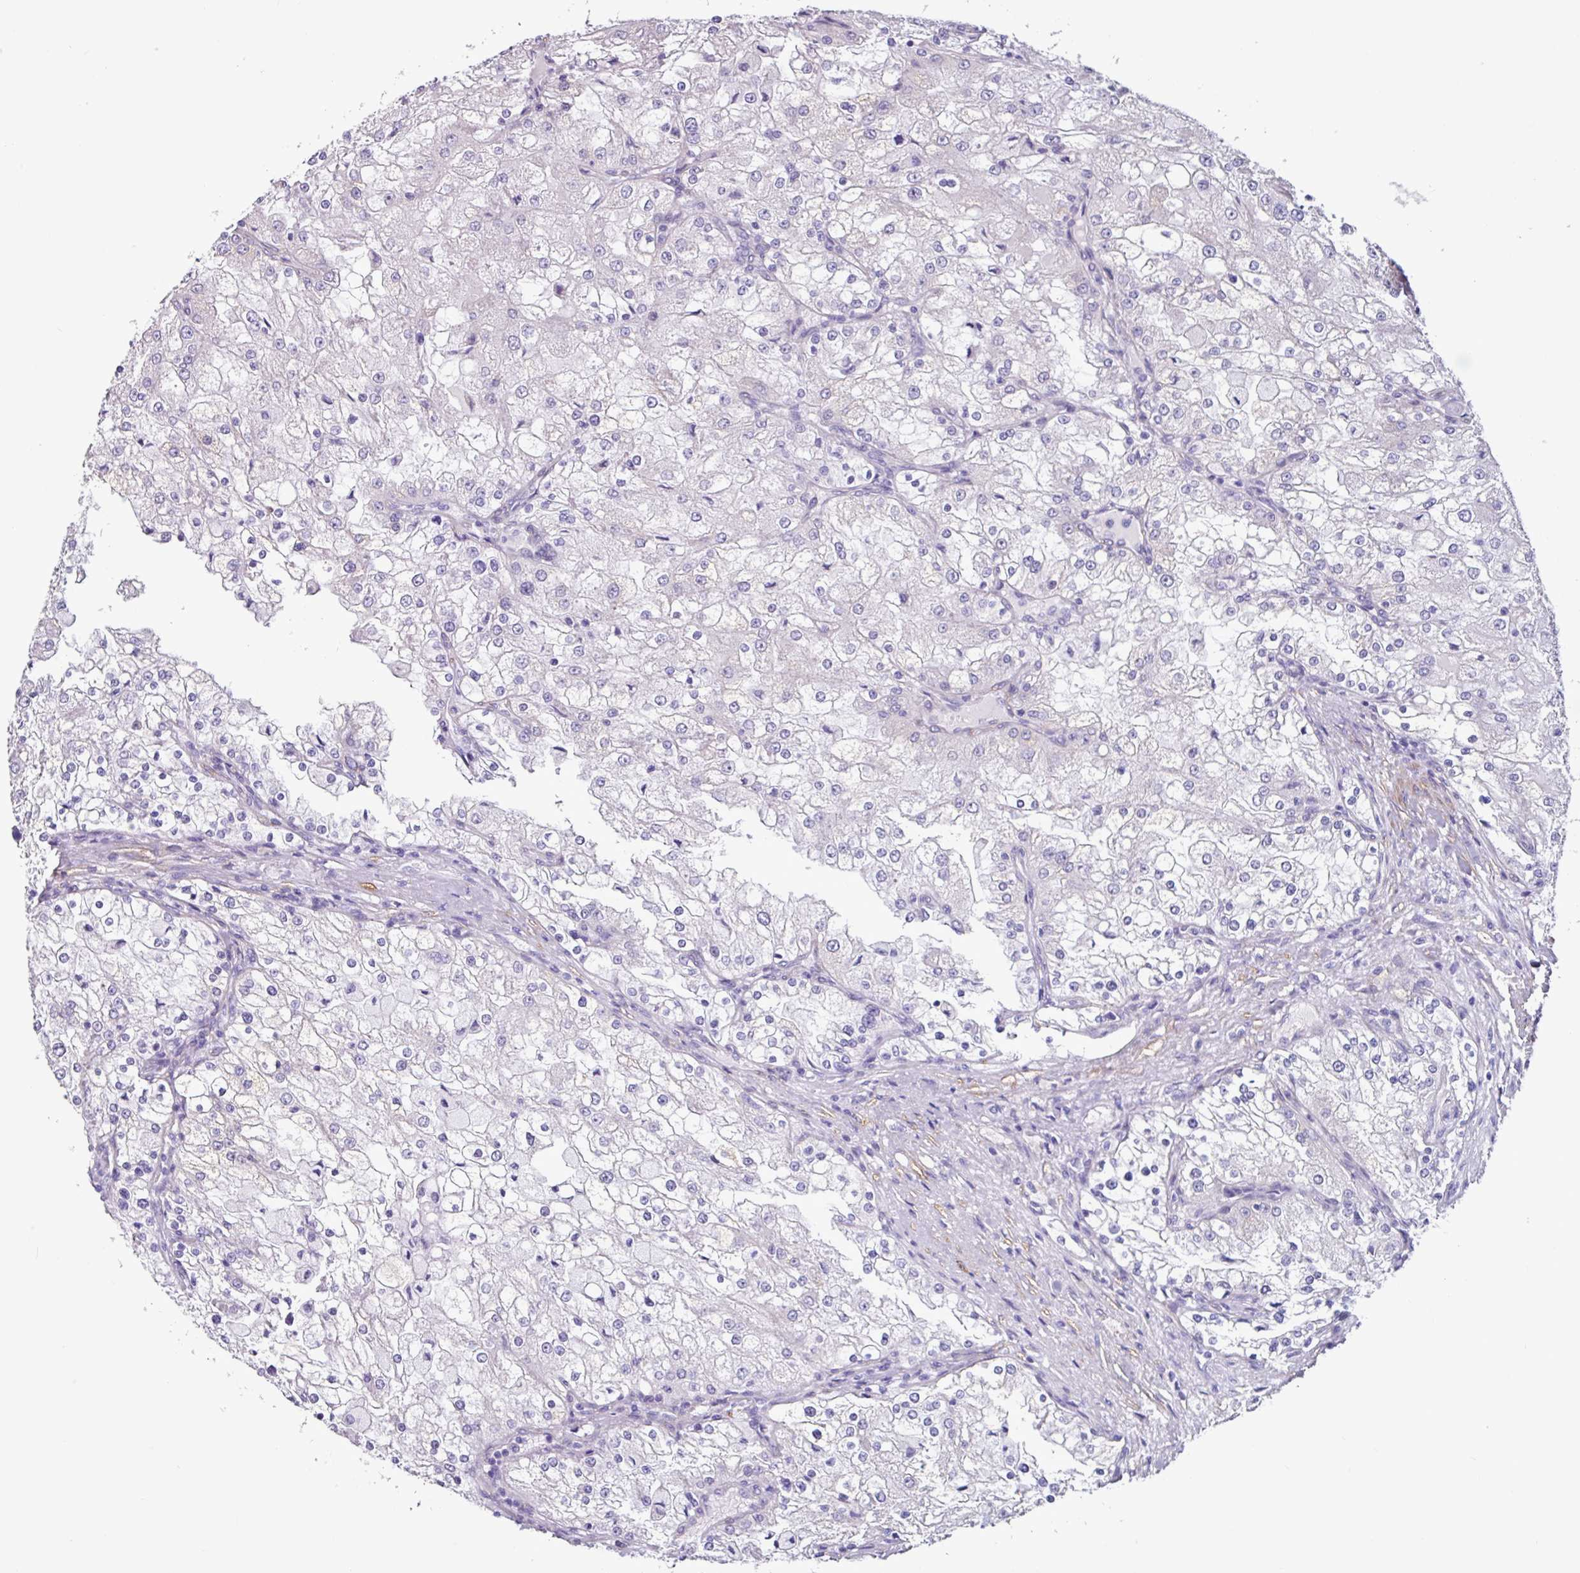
{"staining": {"intensity": "negative", "quantity": "none", "location": "none"}, "tissue": "renal cancer", "cell_type": "Tumor cells", "image_type": "cancer", "snomed": [{"axis": "morphology", "description": "Adenocarcinoma, NOS"}, {"axis": "topography", "description": "Kidney"}], "caption": "Immunohistochemical staining of human adenocarcinoma (renal) displays no significant positivity in tumor cells.", "gene": "OTX1", "patient": {"sex": "female", "age": 74}}